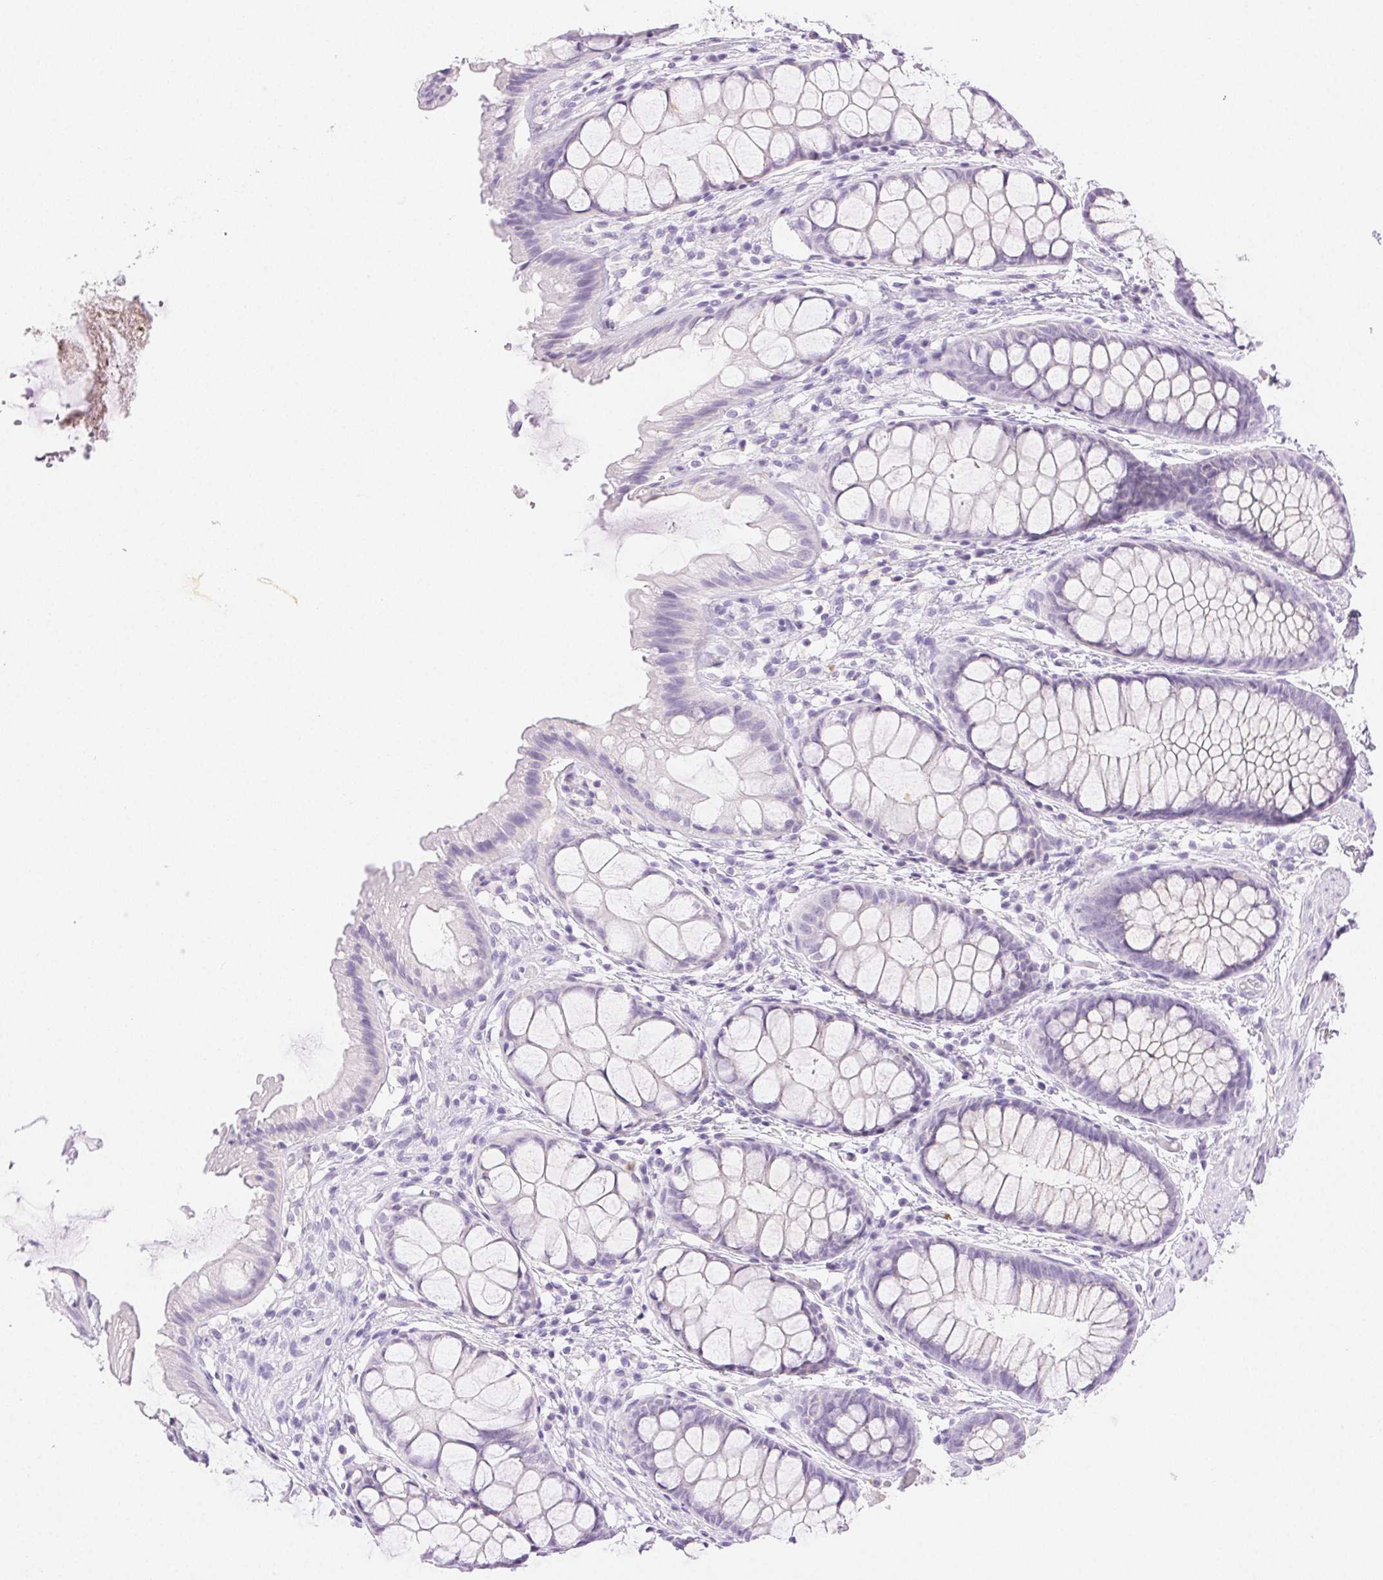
{"staining": {"intensity": "negative", "quantity": "none", "location": "none"}, "tissue": "rectum", "cell_type": "Glandular cells", "image_type": "normal", "snomed": [{"axis": "morphology", "description": "Normal tissue, NOS"}, {"axis": "topography", "description": "Rectum"}], "caption": "Benign rectum was stained to show a protein in brown. There is no significant expression in glandular cells.", "gene": "SPACA4", "patient": {"sex": "female", "age": 62}}